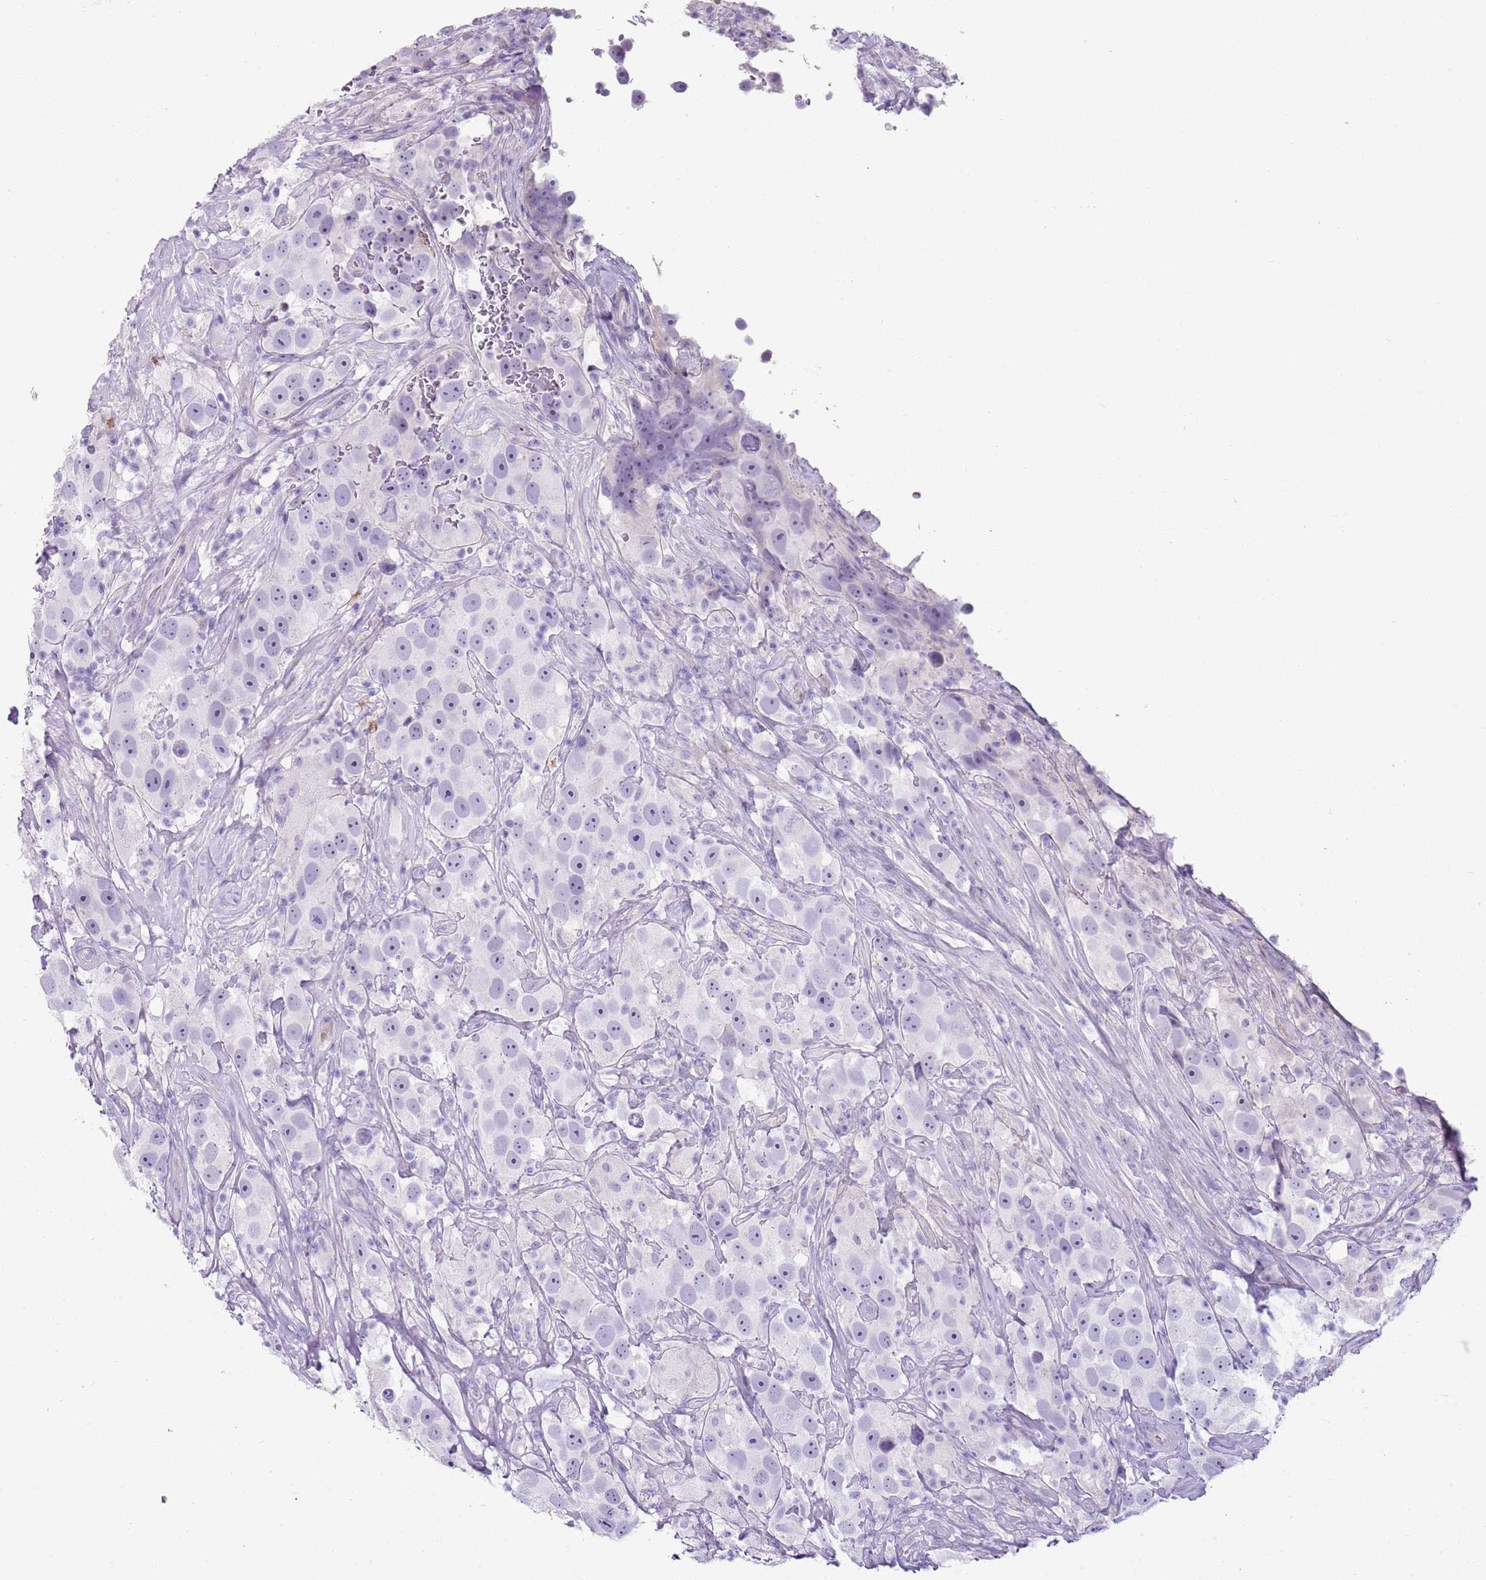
{"staining": {"intensity": "negative", "quantity": "none", "location": "none"}, "tissue": "testis cancer", "cell_type": "Tumor cells", "image_type": "cancer", "snomed": [{"axis": "morphology", "description": "Seminoma, NOS"}, {"axis": "topography", "description": "Testis"}], "caption": "A micrograph of human testis cancer is negative for staining in tumor cells.", "gene": "CD177", "patient": {"sex": "male", "age": 49}}